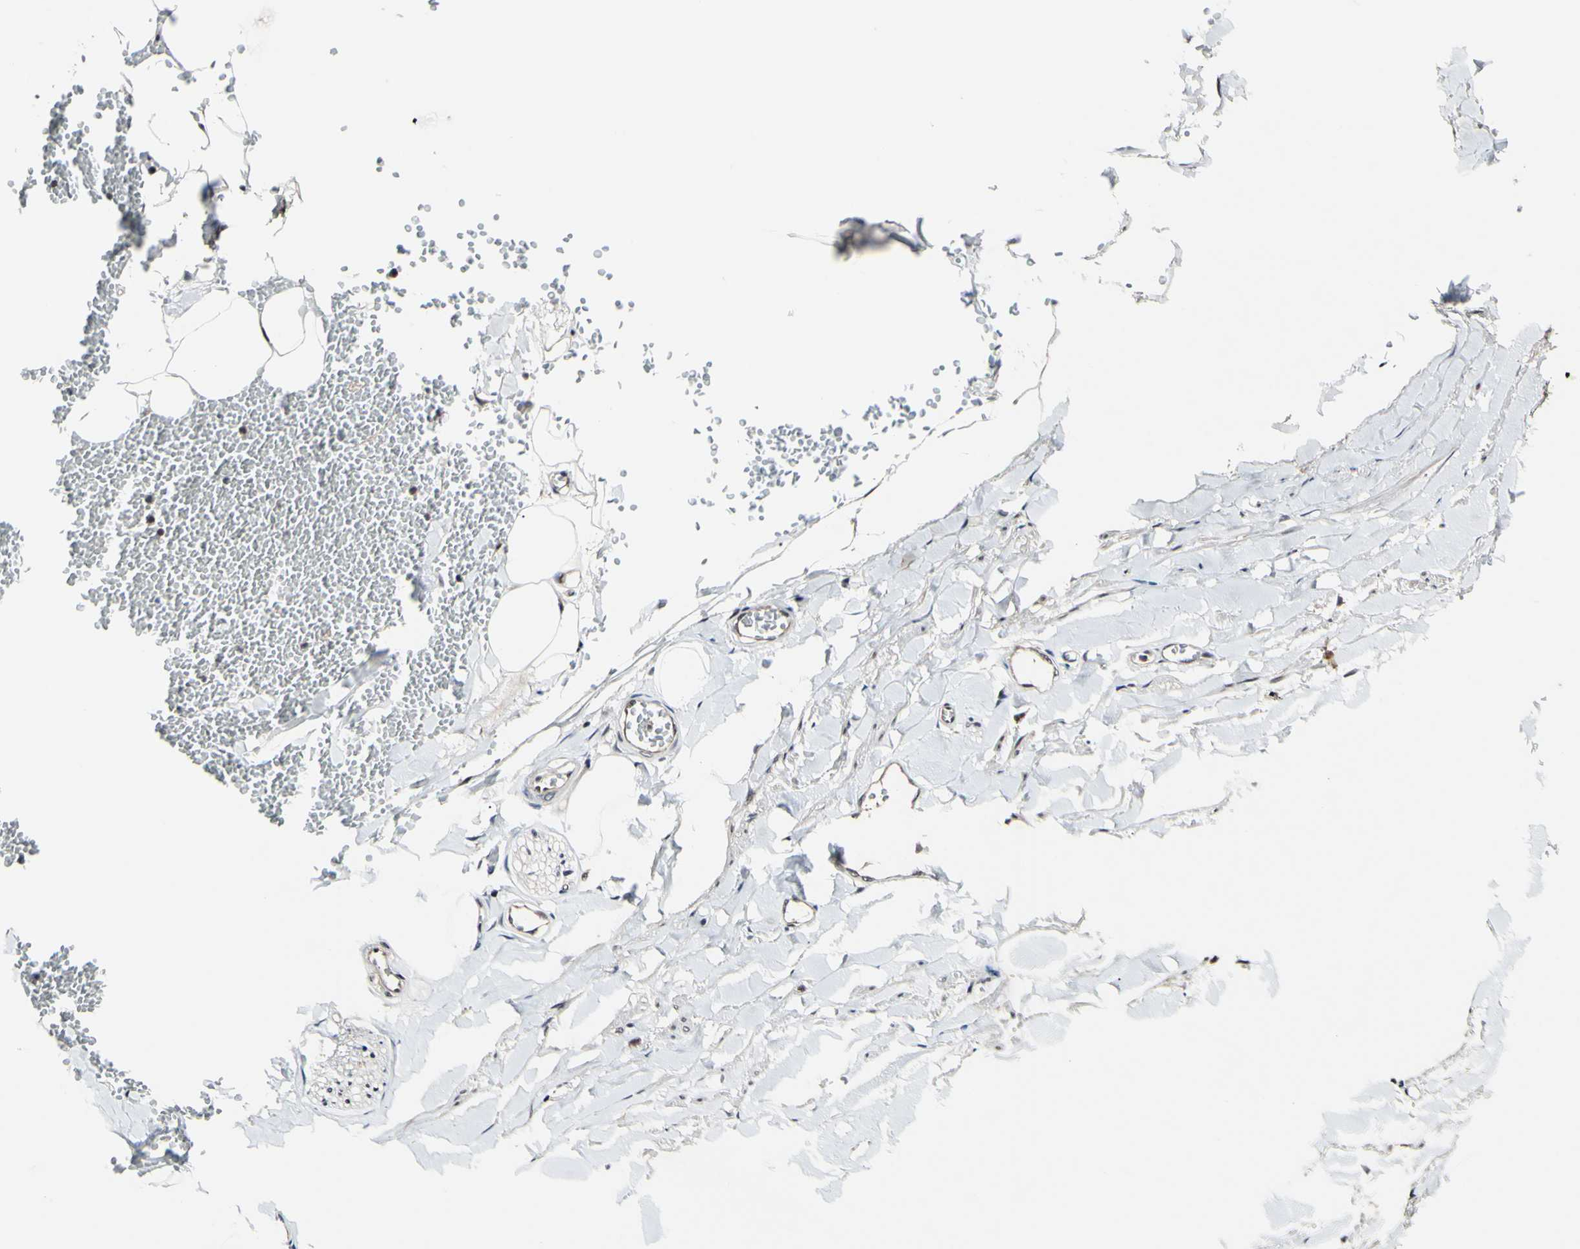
{"staining": {"intensity": "weak", "quantity": ">75%", "location": "cytoplasmic/membranous"}, "tissue": "adipose tissue", "cell_type": "Adipocytes", "image_type": "normal", "snomed": [{"axis": "morphology", "description": "Normal tissue, NOS"}, {"axis": "topography", "description": "Adipose tissue"}, {"axis": "topography", "description": "Peripheral nerve tissue"}], "caption": "Protein analysis of unremarkable adipose tissue displays weak cytoplasmic/membranous positivity in approximately >75% of adipocytes. The staining was performed using DAB to visualize the protein expression in brown, while the nuclei were stained in blue with hematoxylin (Magnification: 20x).", "gene": "PSMD10", "patient": {"sex": "male", "age": 52}}